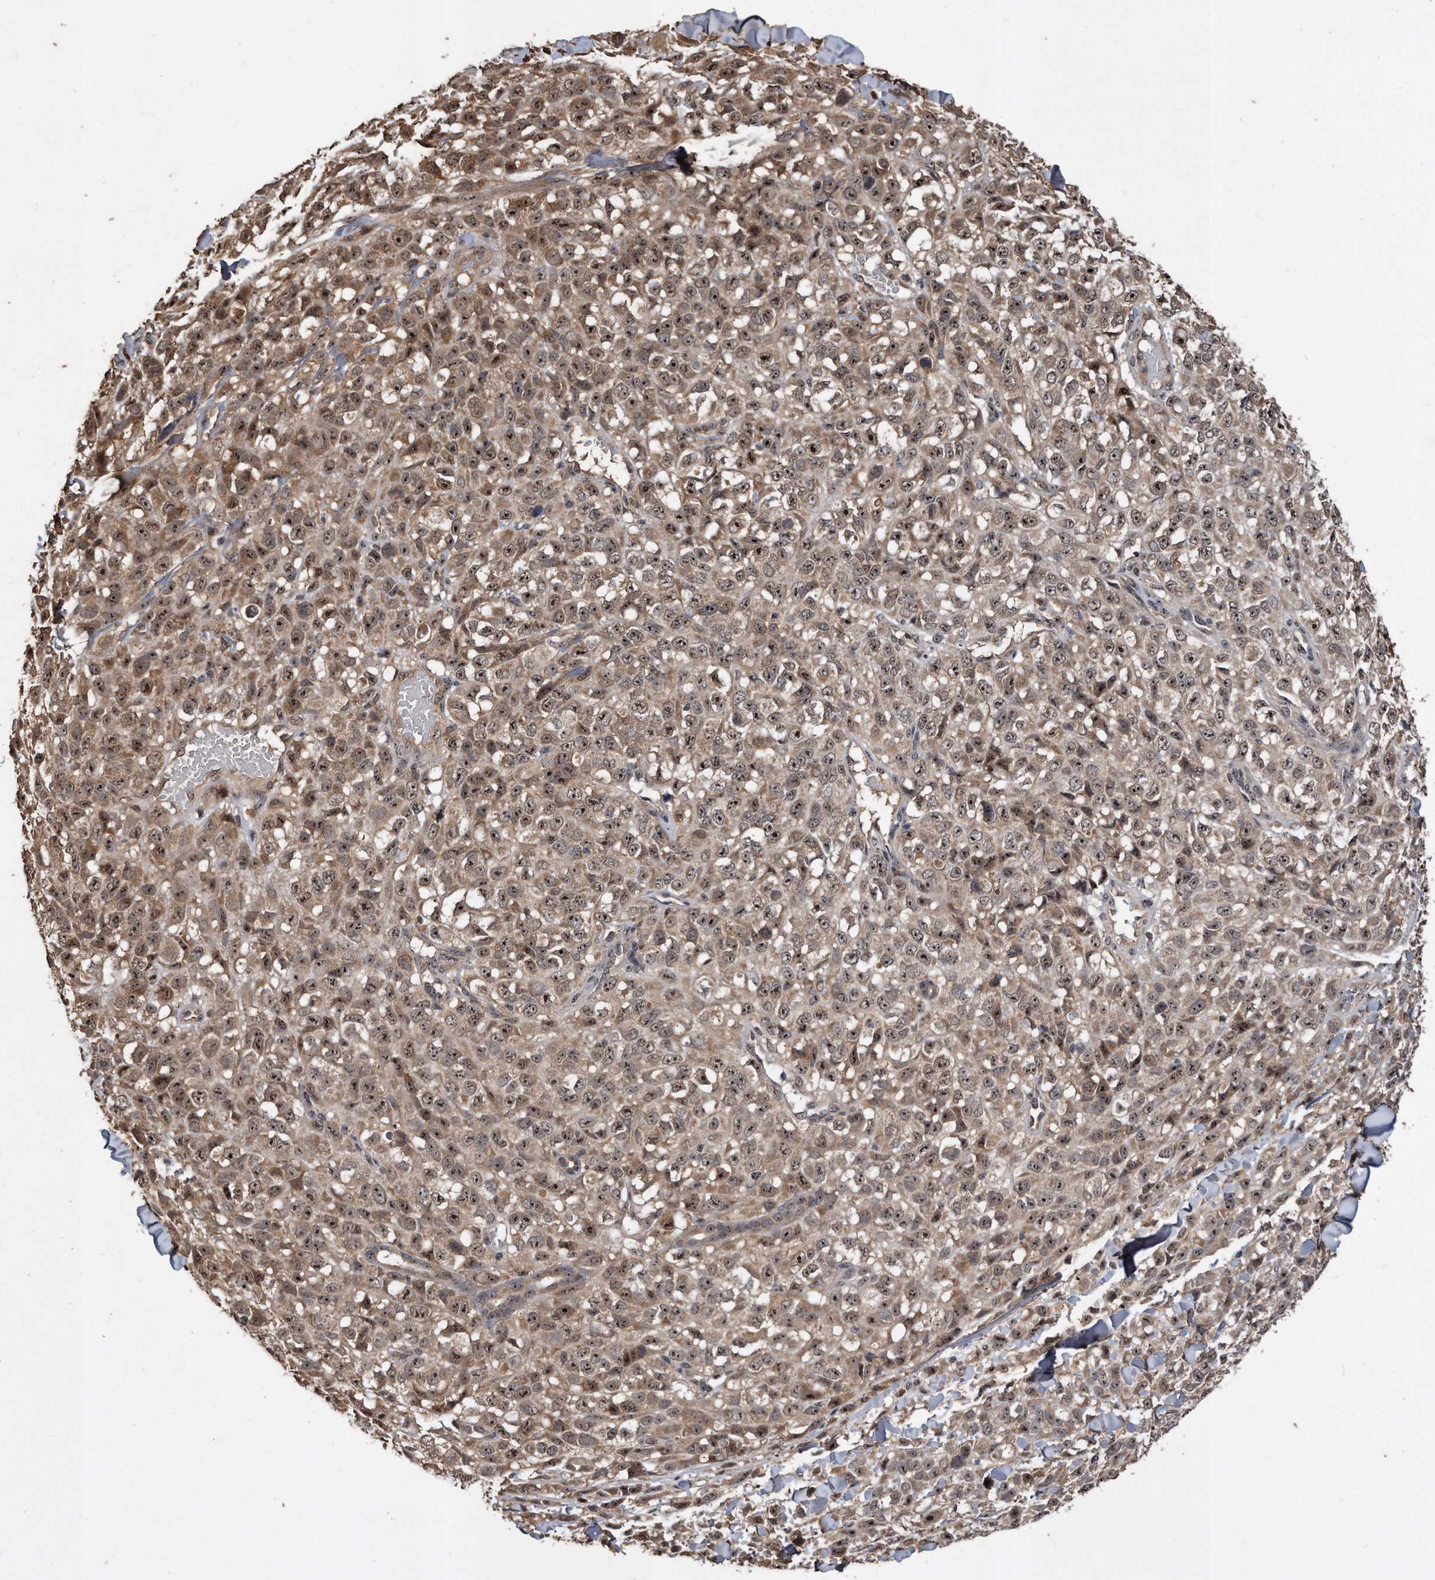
{"staining": {"intensity": "moderate", "quantity": ">75%", "location": "cytoplasmic/membranous,nuclear"}, "tissue": "melanoma", "cell_type": "Tumor cells", "image_type": "cancer", "snomed": [{"axis": "morphology", "description": "Malignant melanoma, Metastatic site"}, {"axis": "topography", "description": "Skin"}], "caption": "Melanoma stained with a protein marker shows moderate staining in tumor cells.", "gene": "PELO", "patient": {"sex": "female", "age": 72}}